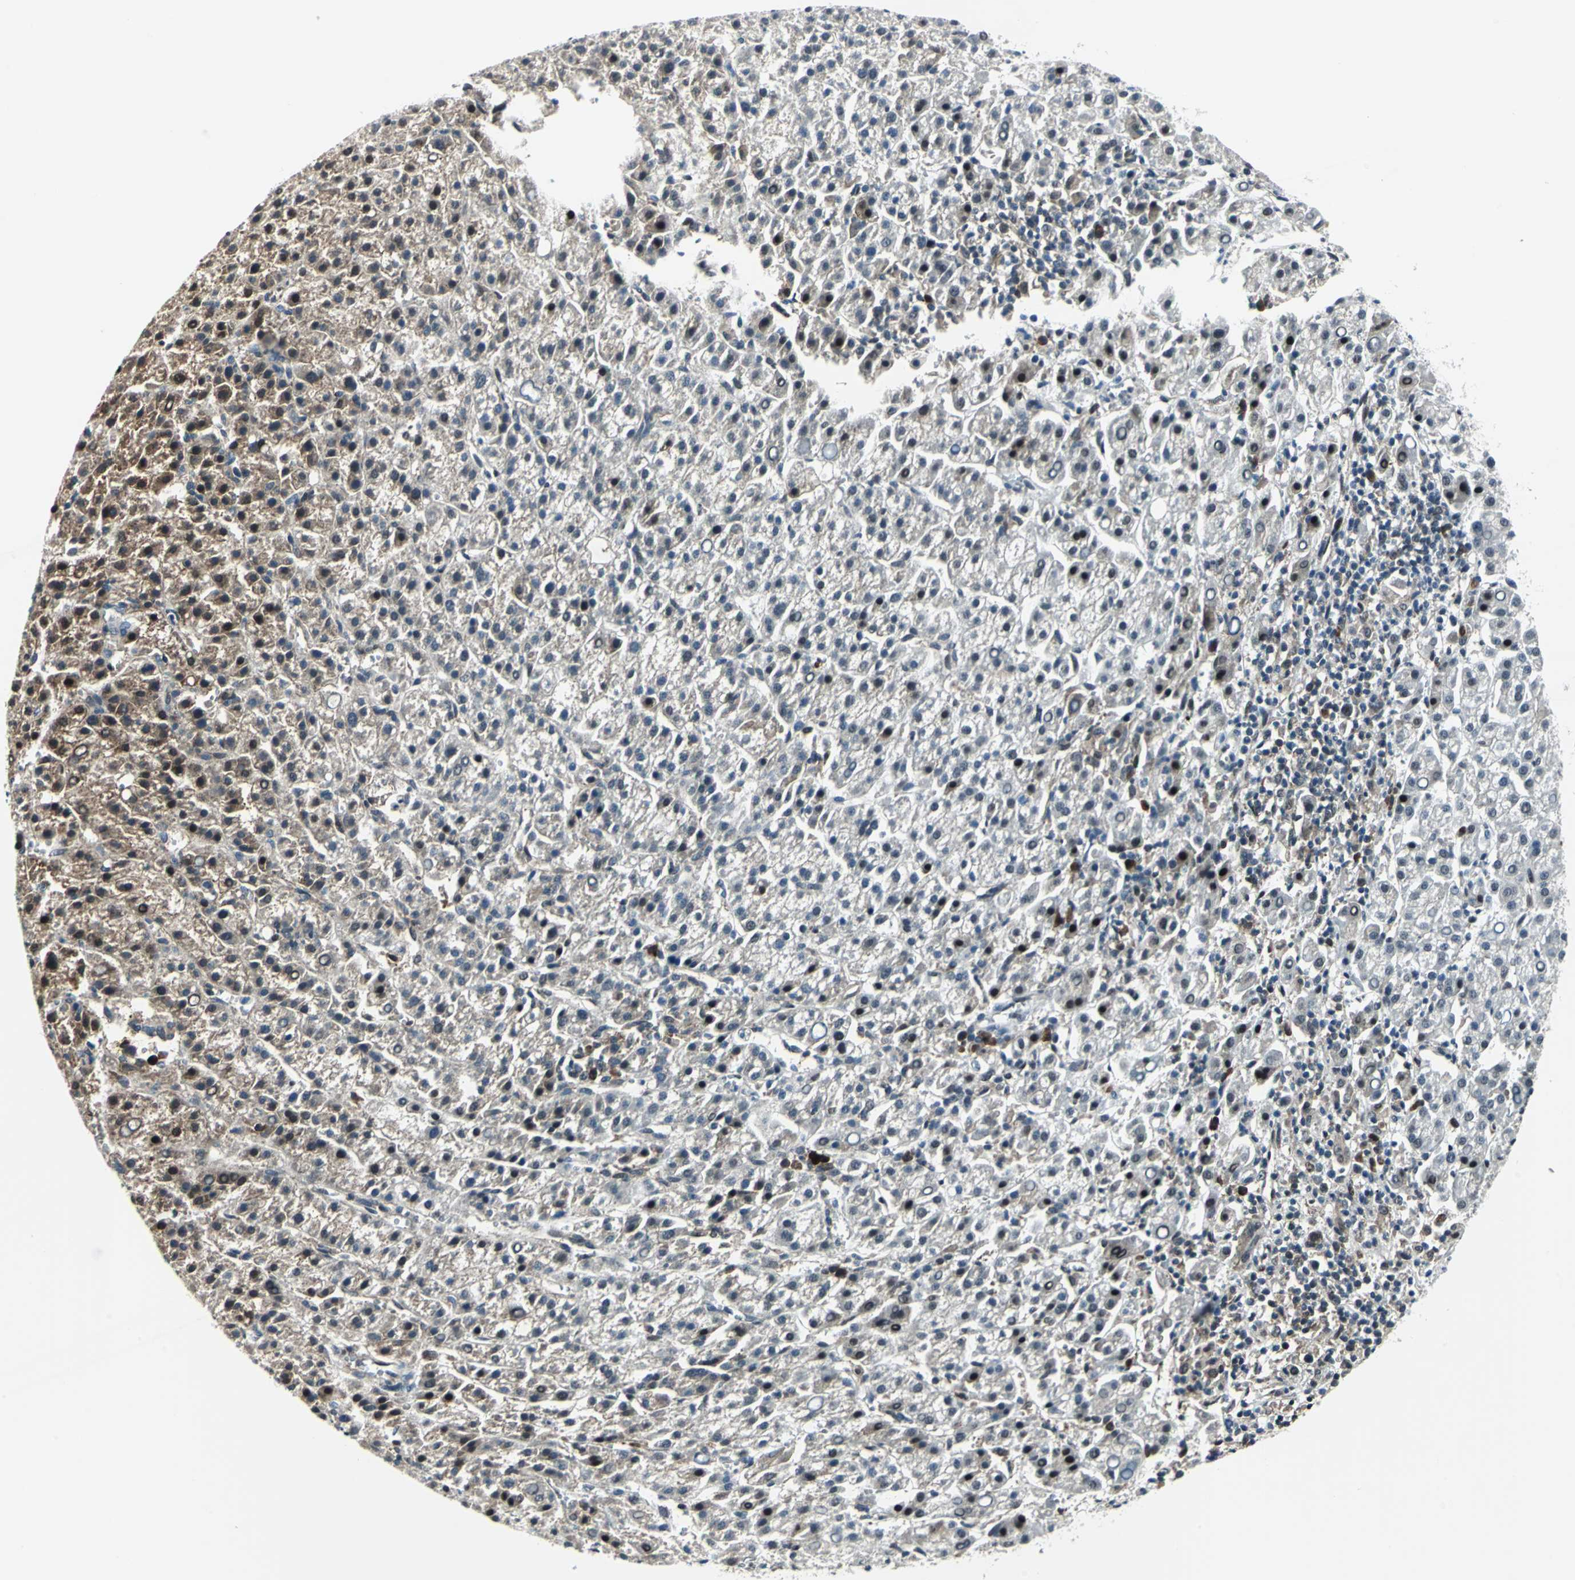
{"staining": {"intensity": "weak", "quantity": ">75%", "location": "cytoplasmic/membranous,nuclear"}, "tissue": "liver cancer", "cell_type": "Tumor cells", "image_type": "cancer", "snomed": [{"axis": "morphology", "description": "Carcinoma, Hepatocellular, NOS"}, {"axis": "topography", "description": "Liver"}], "caption": "Approximately >75% of tumor cells in liver cancer demonstrate weak cytoplasmic/membranous and nuclear protein staining as visualized by brown immunohistochemical staining.", "gene": "POLR3K", "patient": {"sex": "female", "age": 58}}